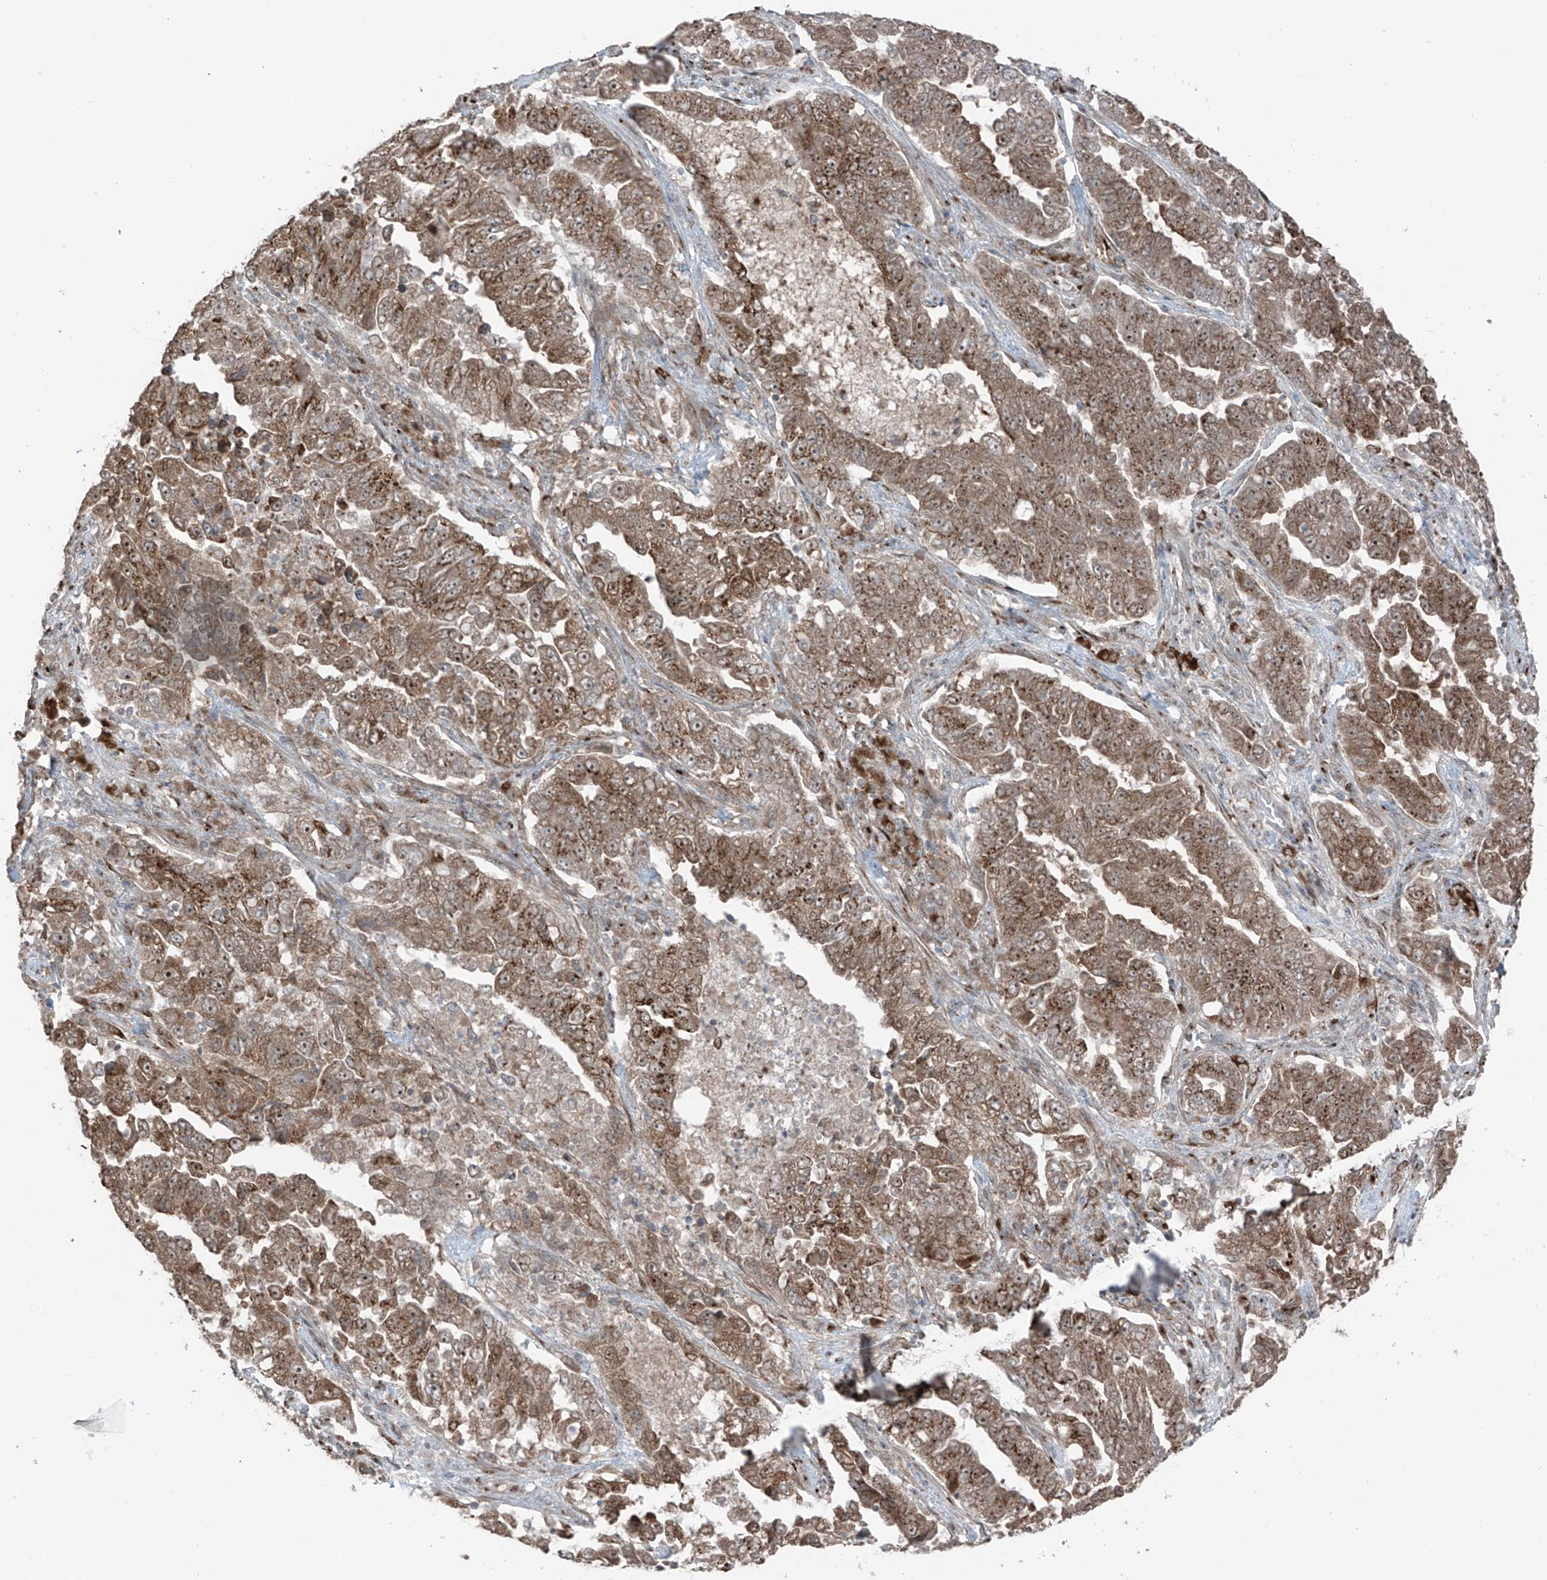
{"staining": {"intensity": "moderate", "quantity": ">75%", "location": "cytoplasmic/membranous,nuclear"}, "tissue": "lung cancer", "cell_type": "Tumor cells", "image_type": "cancer", "snomed": [{"axis": "morphology", "description": "Adenocarcinoma, NOS"}, {"axis": "topography", "description": "Lung"}], "caption": "IHC histopathology image of human adenocarcinoma (lung) stained for a protein (brown), which reveals medium levels of moderate cytoplasmic/membranous and nuclear staining in about >75% of tumor cells.", "gene": "ERLEC1", "patient": {"sex": "female", "age": 51}}